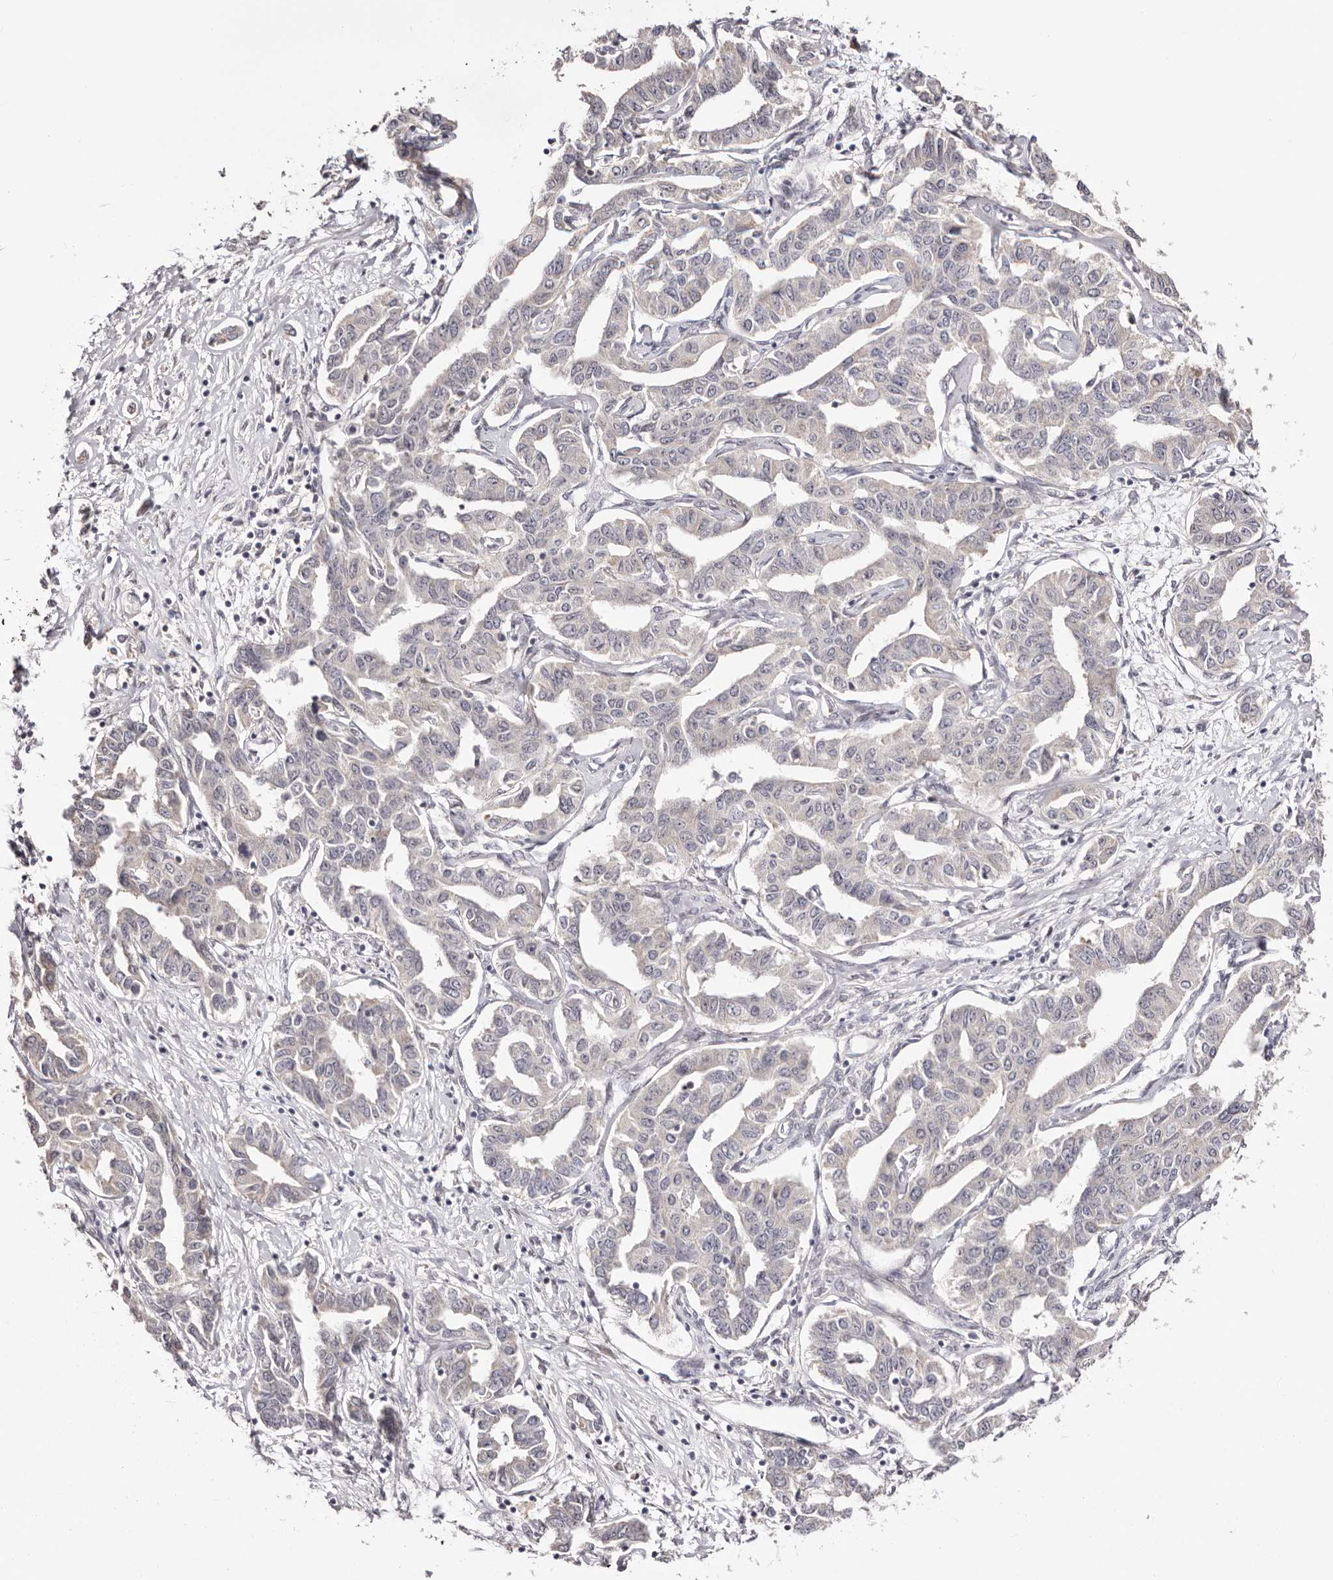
{"staining": {"intensity": "negative", "quantity": "none", "location": "none"}, "tissue": "liver cancer", "cell_type": "Tumor cells", "image_type": "cancer", "snomed": [{"axis": "morphology", "description": "Cholangiocarcinoma"}, {"axis": "topography", "description": "Liver"}], "caption": "High magnification brightfield microscopy of liver cholangiocarcinoma stained with DAB (brown) and counterstained with hematoxylin (blue): tumor cells show no significant expression.", "gene": "EGR3", "patient": {"sex": "male", "age": 59}}